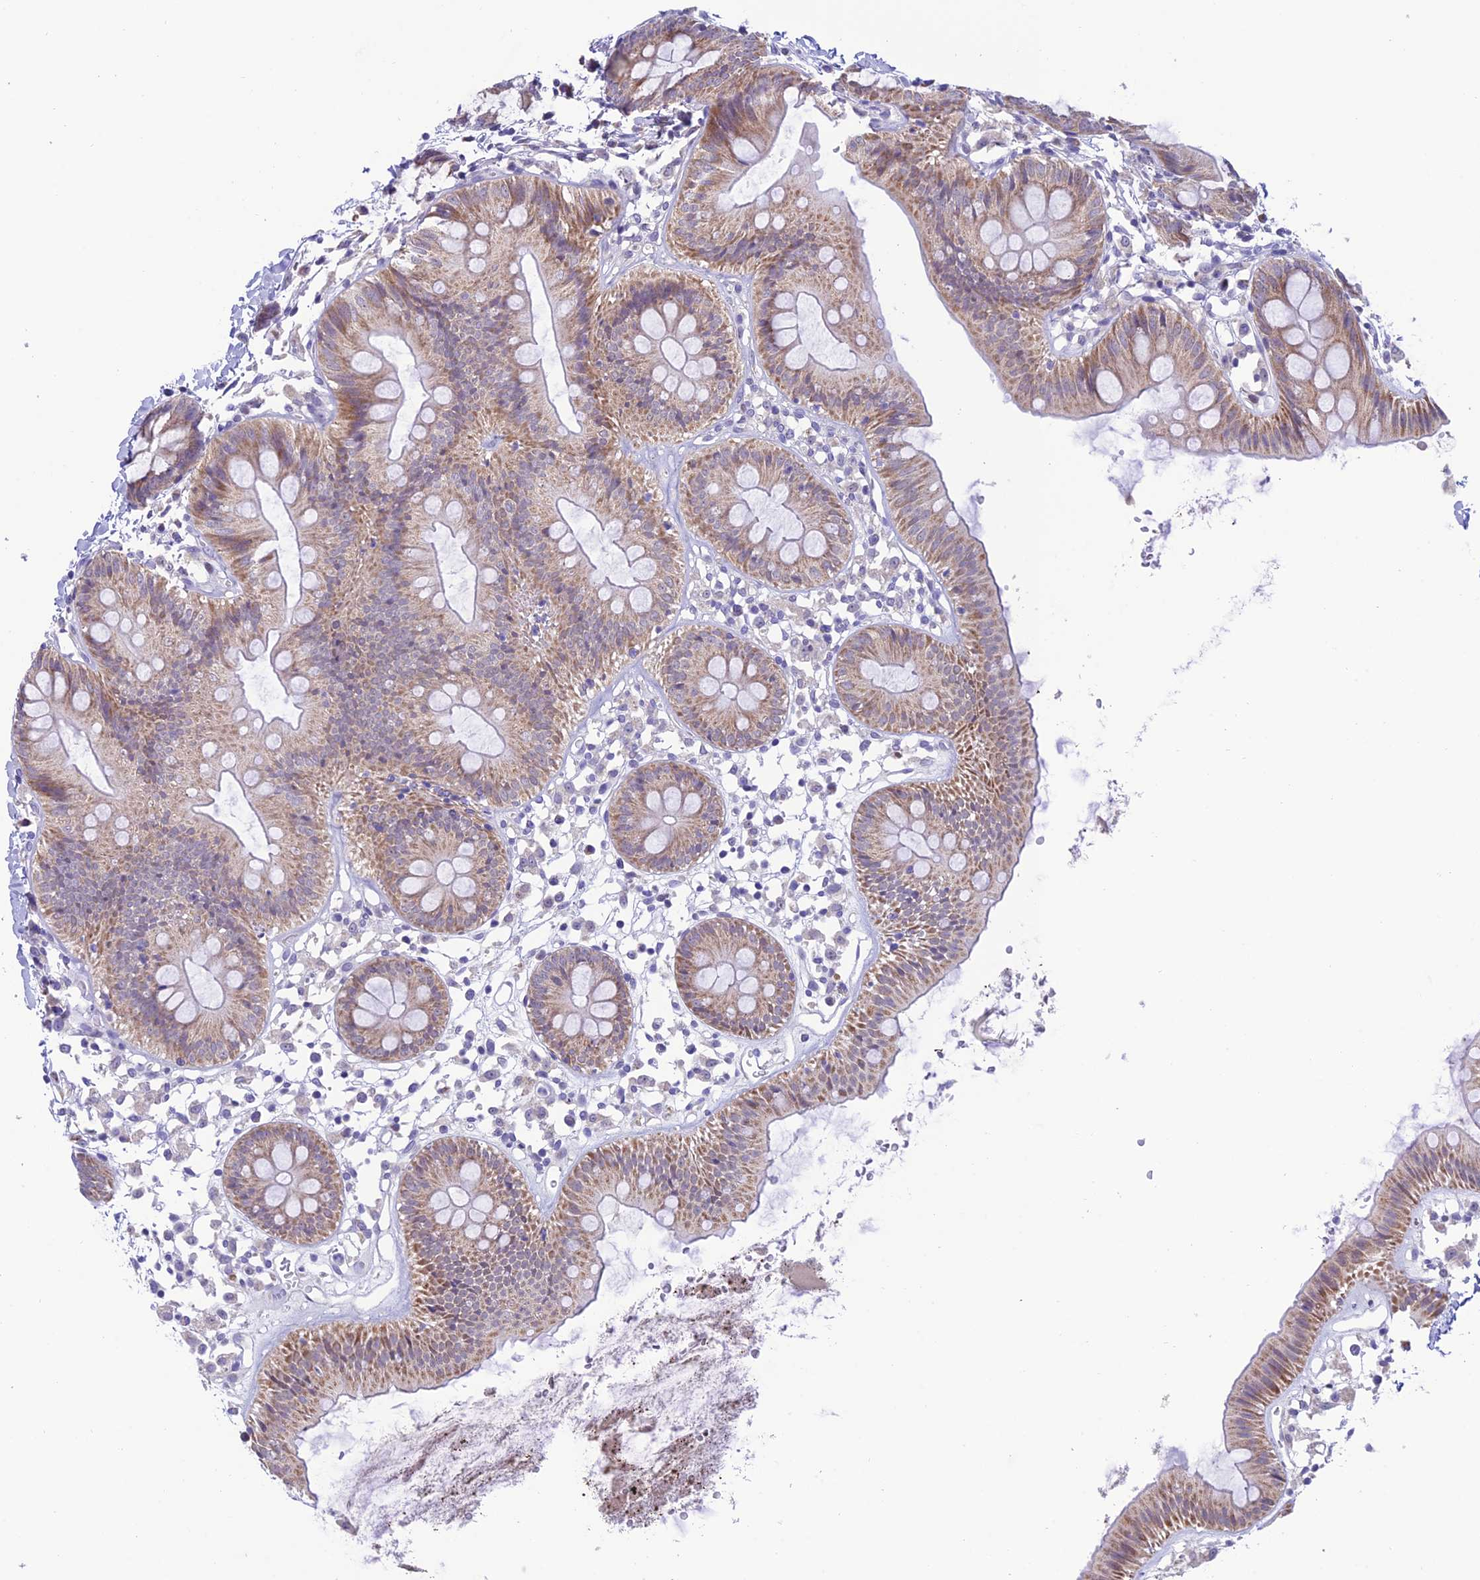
{"staining": {"intensity": "negative", "quantity": "none", "location": "none"}, "tissue": "colon", "cell_type": "Endothelial cells", "image_type": "normal", "snomed": [{"axis": "morphology", "description": "Normal tissue, NOS"}, {"axis": "topography", "description": "Colon"}], "caption": "Endothelial cells show no significant positivity in benign colon. (DAB (3,3'-diaminobenzidine) immunohistochemistry (IHC) visualized using brightfield microscopy, high magnification).", "gene": "SLC10A1", "patient": {"sex": "male", "age": 56}}